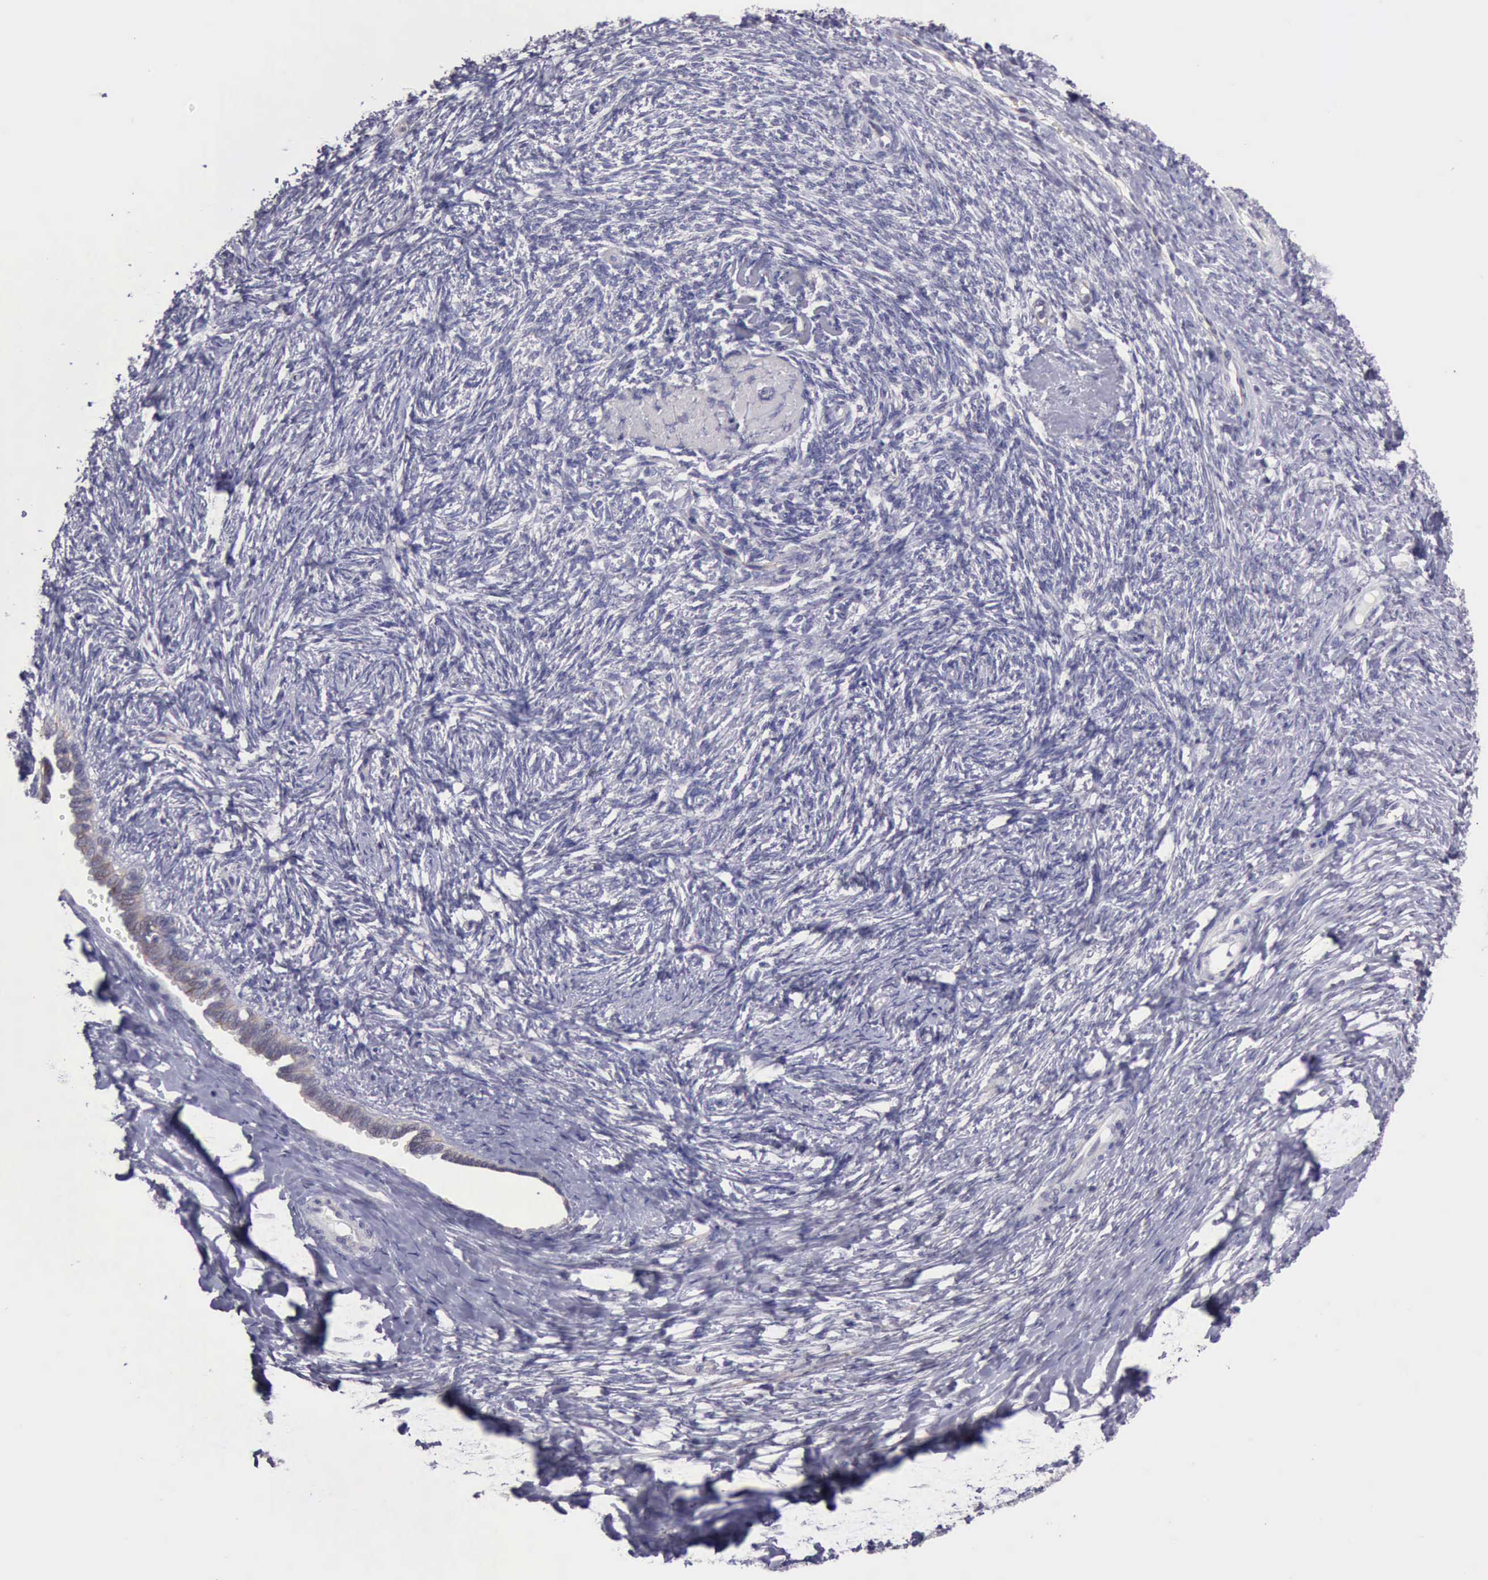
{"staining": {"intensity": "negative", "quantity": "none", "location": "none"}, "tissue": "ovarian cancer", "cell_type": "Tumor cells", "image_type": "cancer", "snomed": [{"axis": "morphology", "description": "Normal tissue, NOS"}, {"axis": "morphology", "description": "Cystadenocarcinoma, serous, NOS"}, {"axis": "topography", "description": "Ovary"}], "caption": "Tumor cells show no significant protein positivity in serous cystadenocarcinoma (ovarian). (DAB (3,3'-diaminobenzidine) IHC visualized using brightfield microscopy, high magnification).", "gene": "KCND1", "patient": {"sex": "female", "age": 62}}